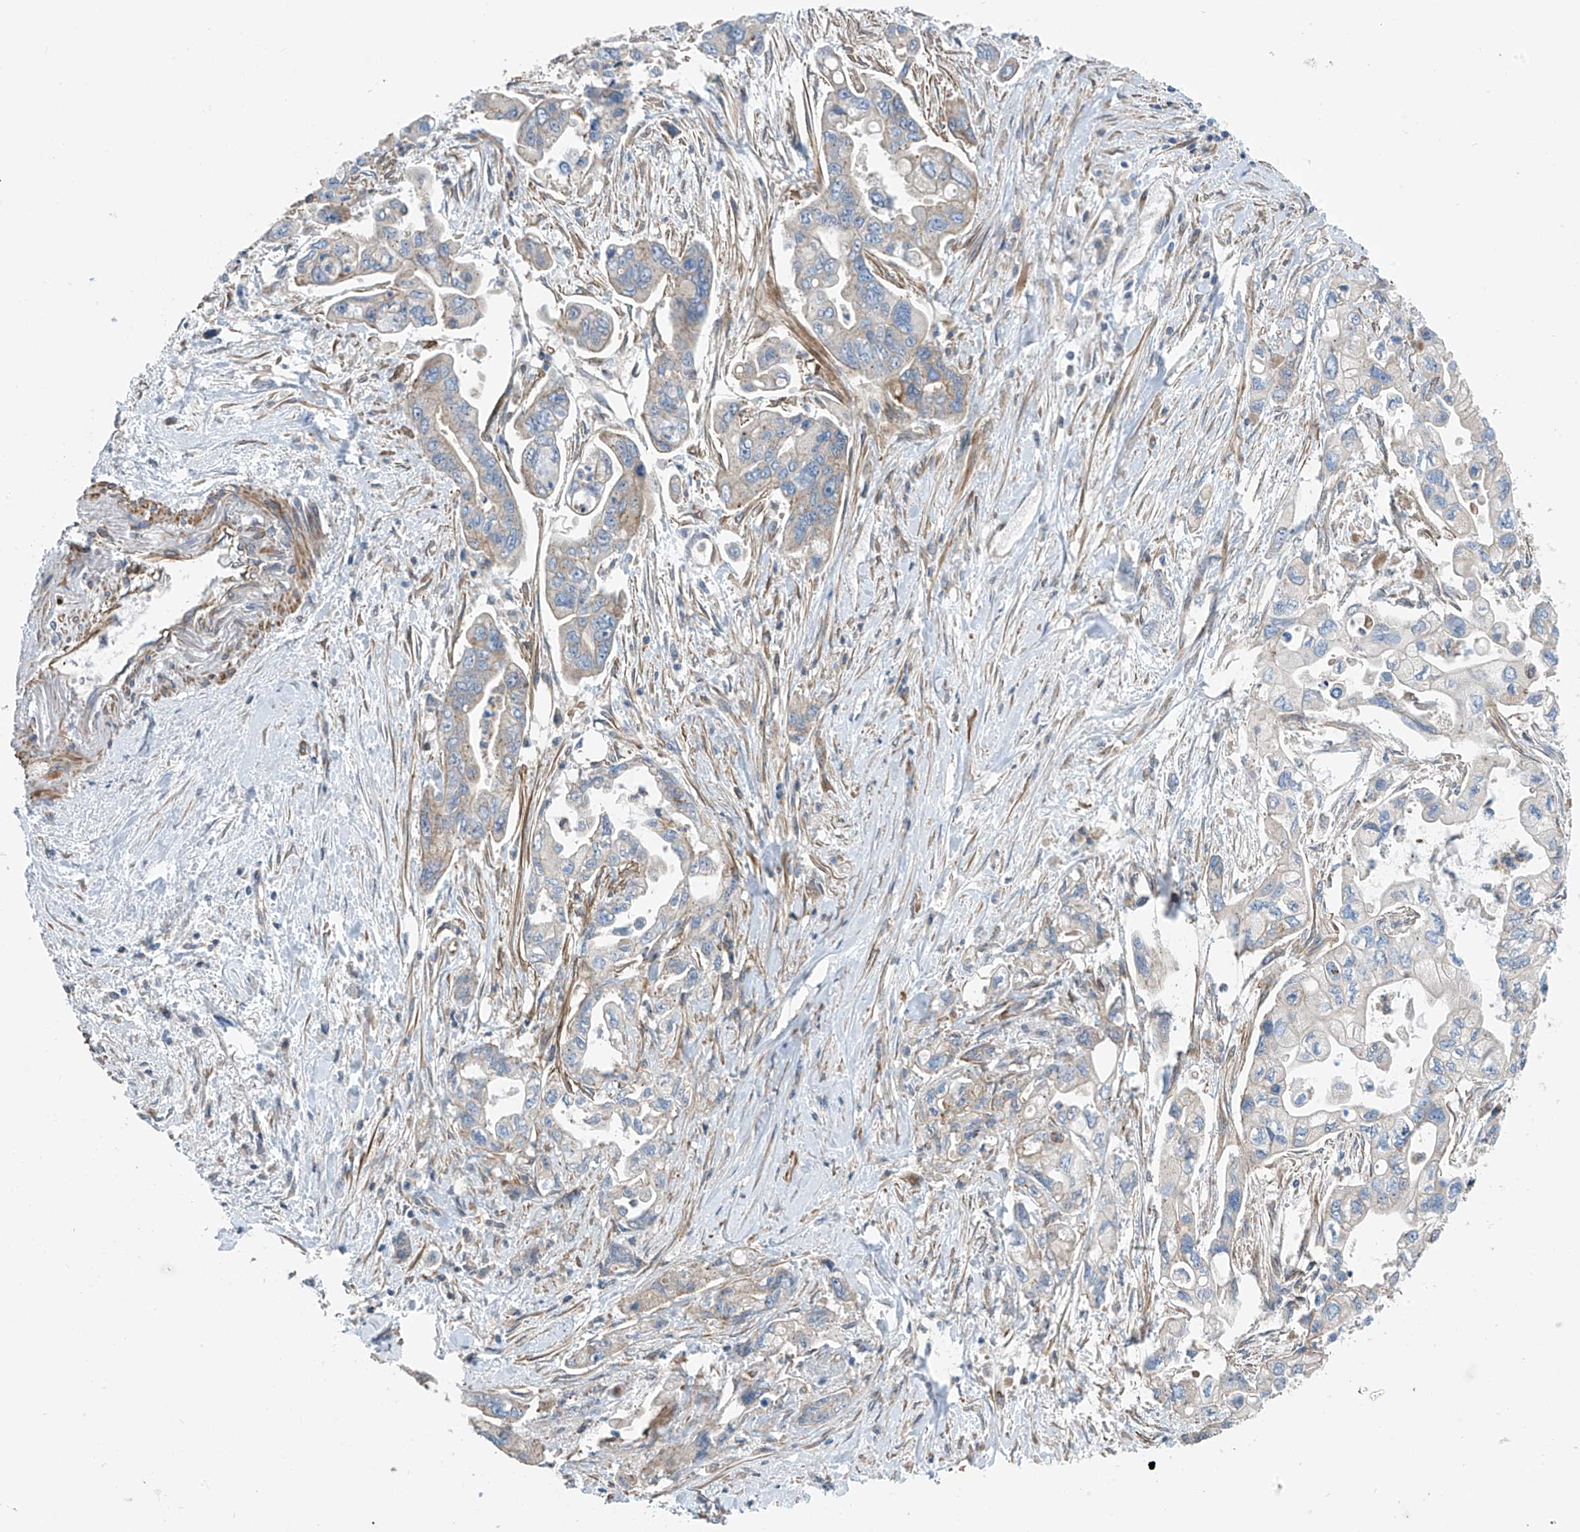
{"staining": {"intensity": "weak", "quantity": "<25%", "location": "cytoplasmic/membranous"}, "tissue": "pancreatic cancer", "cell_type": "Tumor cells", "image_type": "cancer", "snomed": [{"axis": "morphology", "description": "Adenocarcinoma, NOS"}, {"axis": "topography", "description": "Pancreas"}], "caption": "Immunohistochemistry (IHC) of pancreatic cancer (adenocarcinoma) reveals no positivity in tumor cells.", "gene": "SLC1A5", "patient": {"sex": "male", "age": 70}}